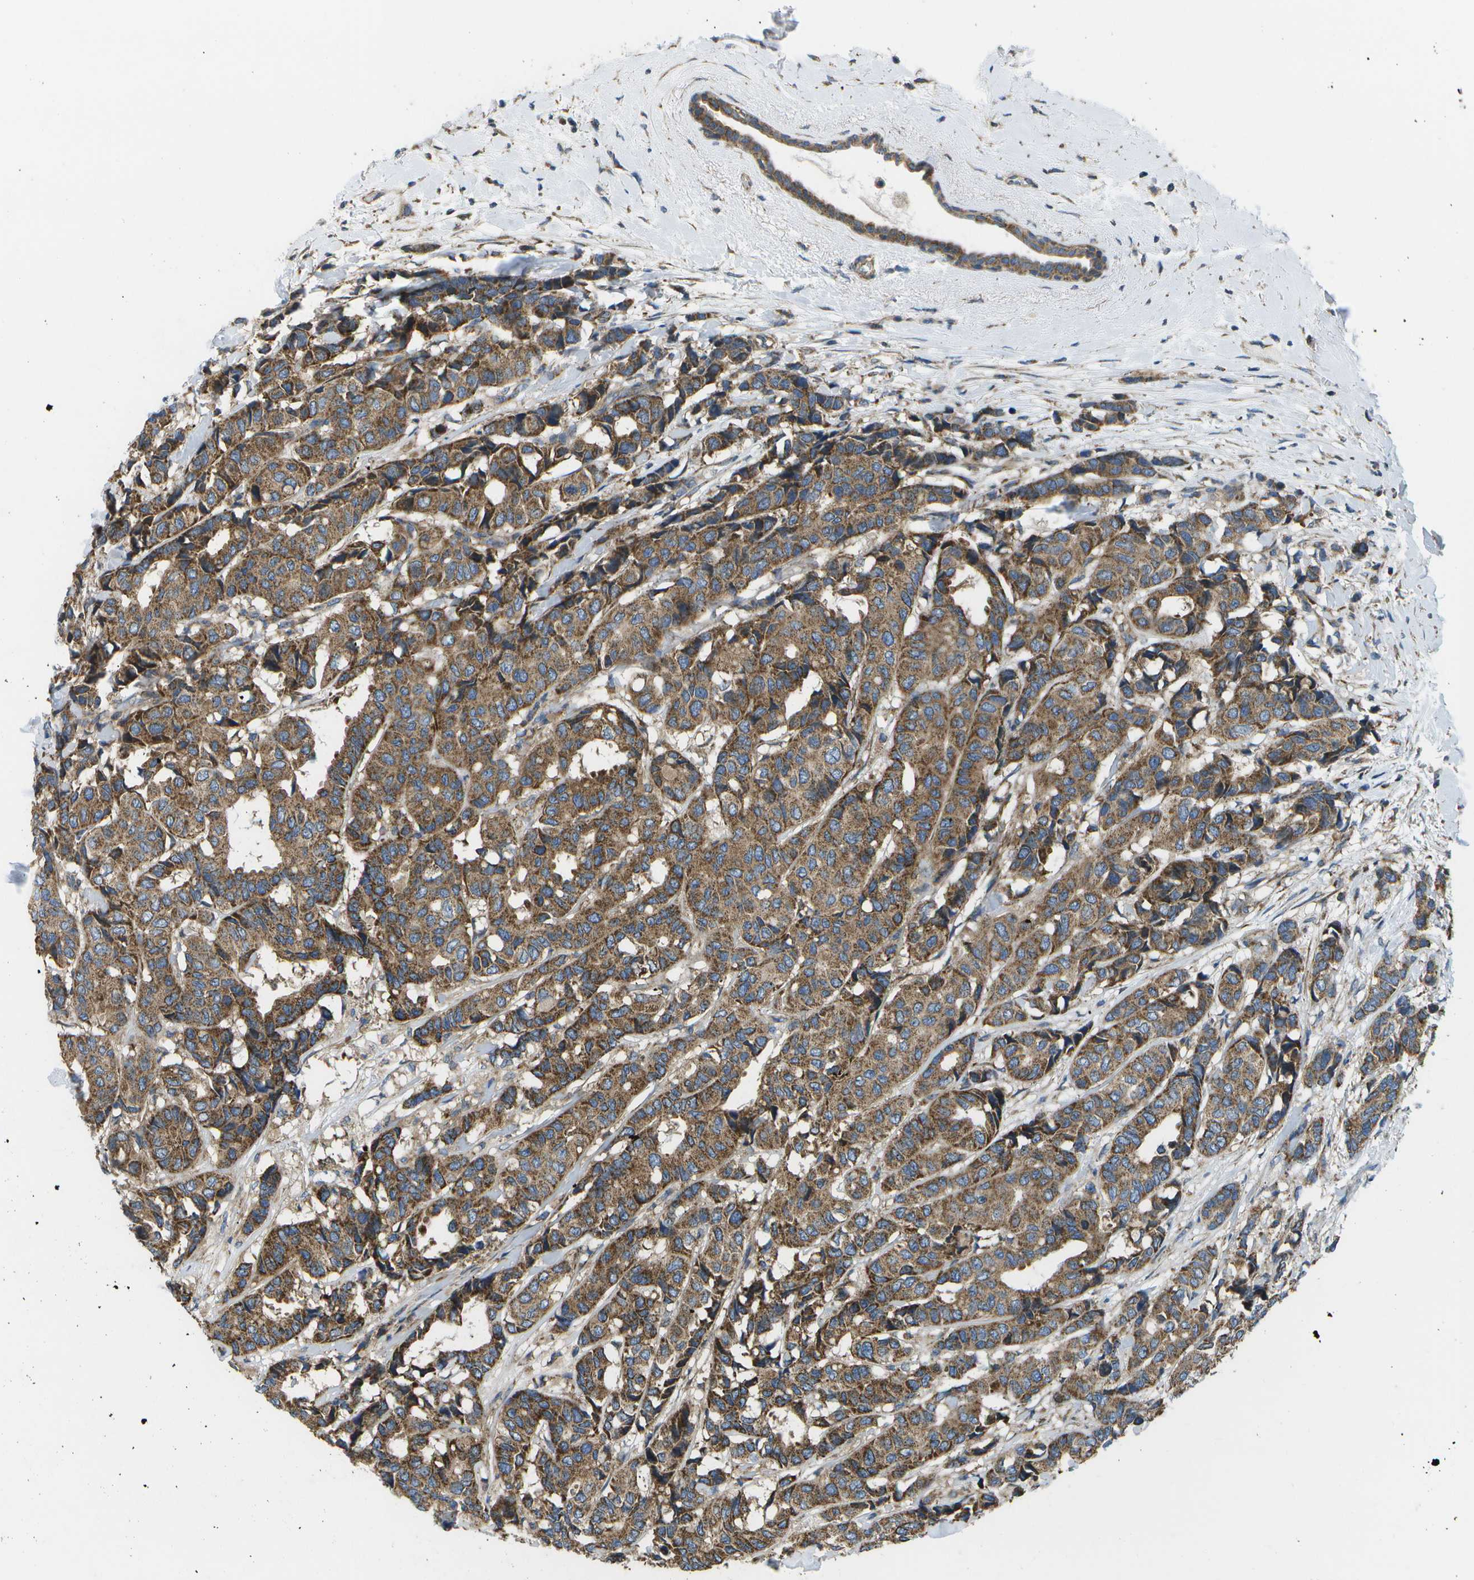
{"staining": {"intensity": "moderate", "quantity": ">75%", "location": "cytoplasmic/membranous"}, "tissue": "breast cancer", "cell_type": "Tumor cells", "image_type": "cancer", "snomed": [{"axis": "morphology", "description": "Duct carcinoma"}, {"axis": "topography", "description": "Breast"}], "caption": "Breast intraductal carcinoma tissue reveals moderate cytoplasmic/membranous staining in about >75% of tumor cells, visualized by immunohistochemistry.", "gene": "MVK", "patient": {"sex": "female", "age": 87}}